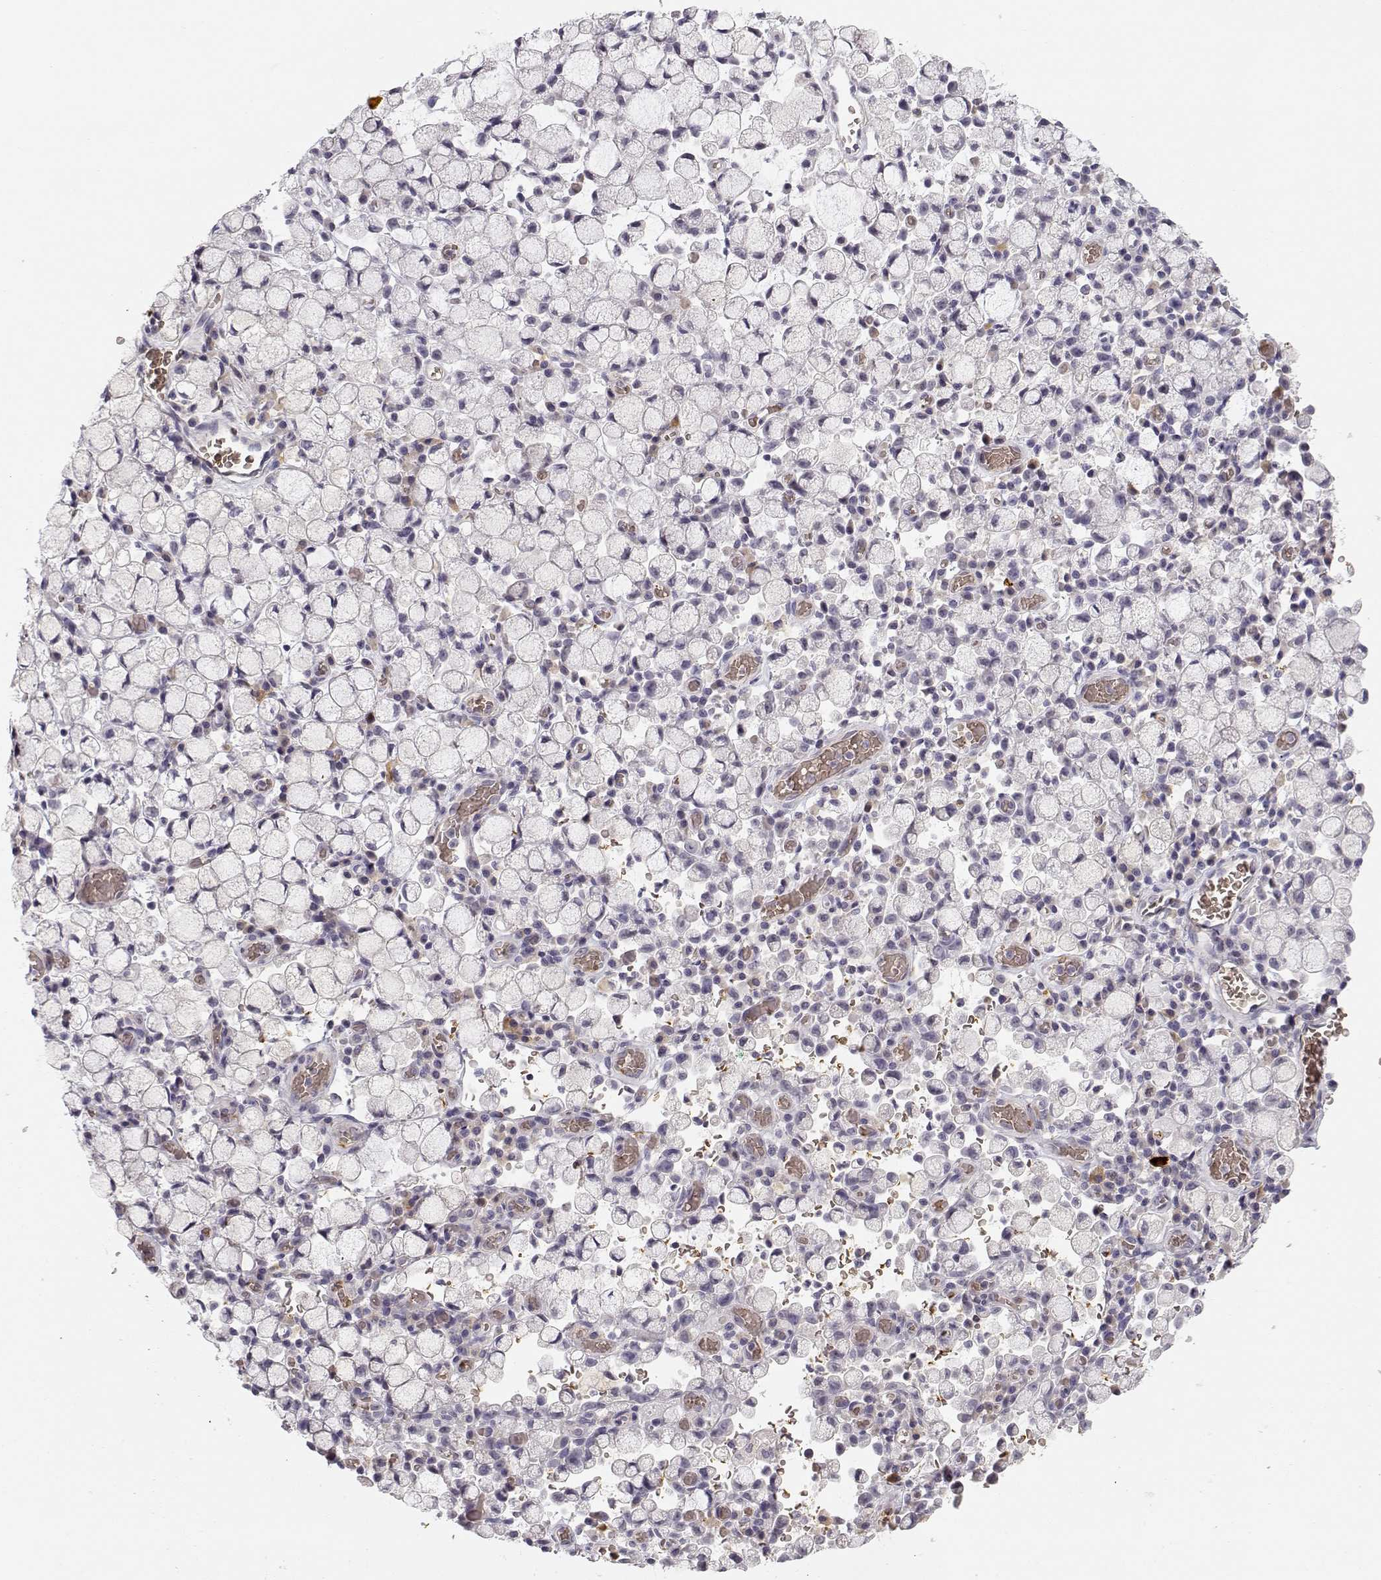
{"staining": {"intensity": "negative", "quantity": "none", "location": "none"}, "tissue": "stomach cancer", "cell_type": "Tumor cells", "image_type": "cancer", "snomed": [{"axis": "morphology", "description": "Adenocarcinoma, NOS"}, {"axis": "topography", "description": "Stomach"}], "caption": "IHC of human stomach adenocarcinoma reveals no positivity in tumor cells.", "gene": "TTC26", "patient": {"sex": "male", "age": 58}}